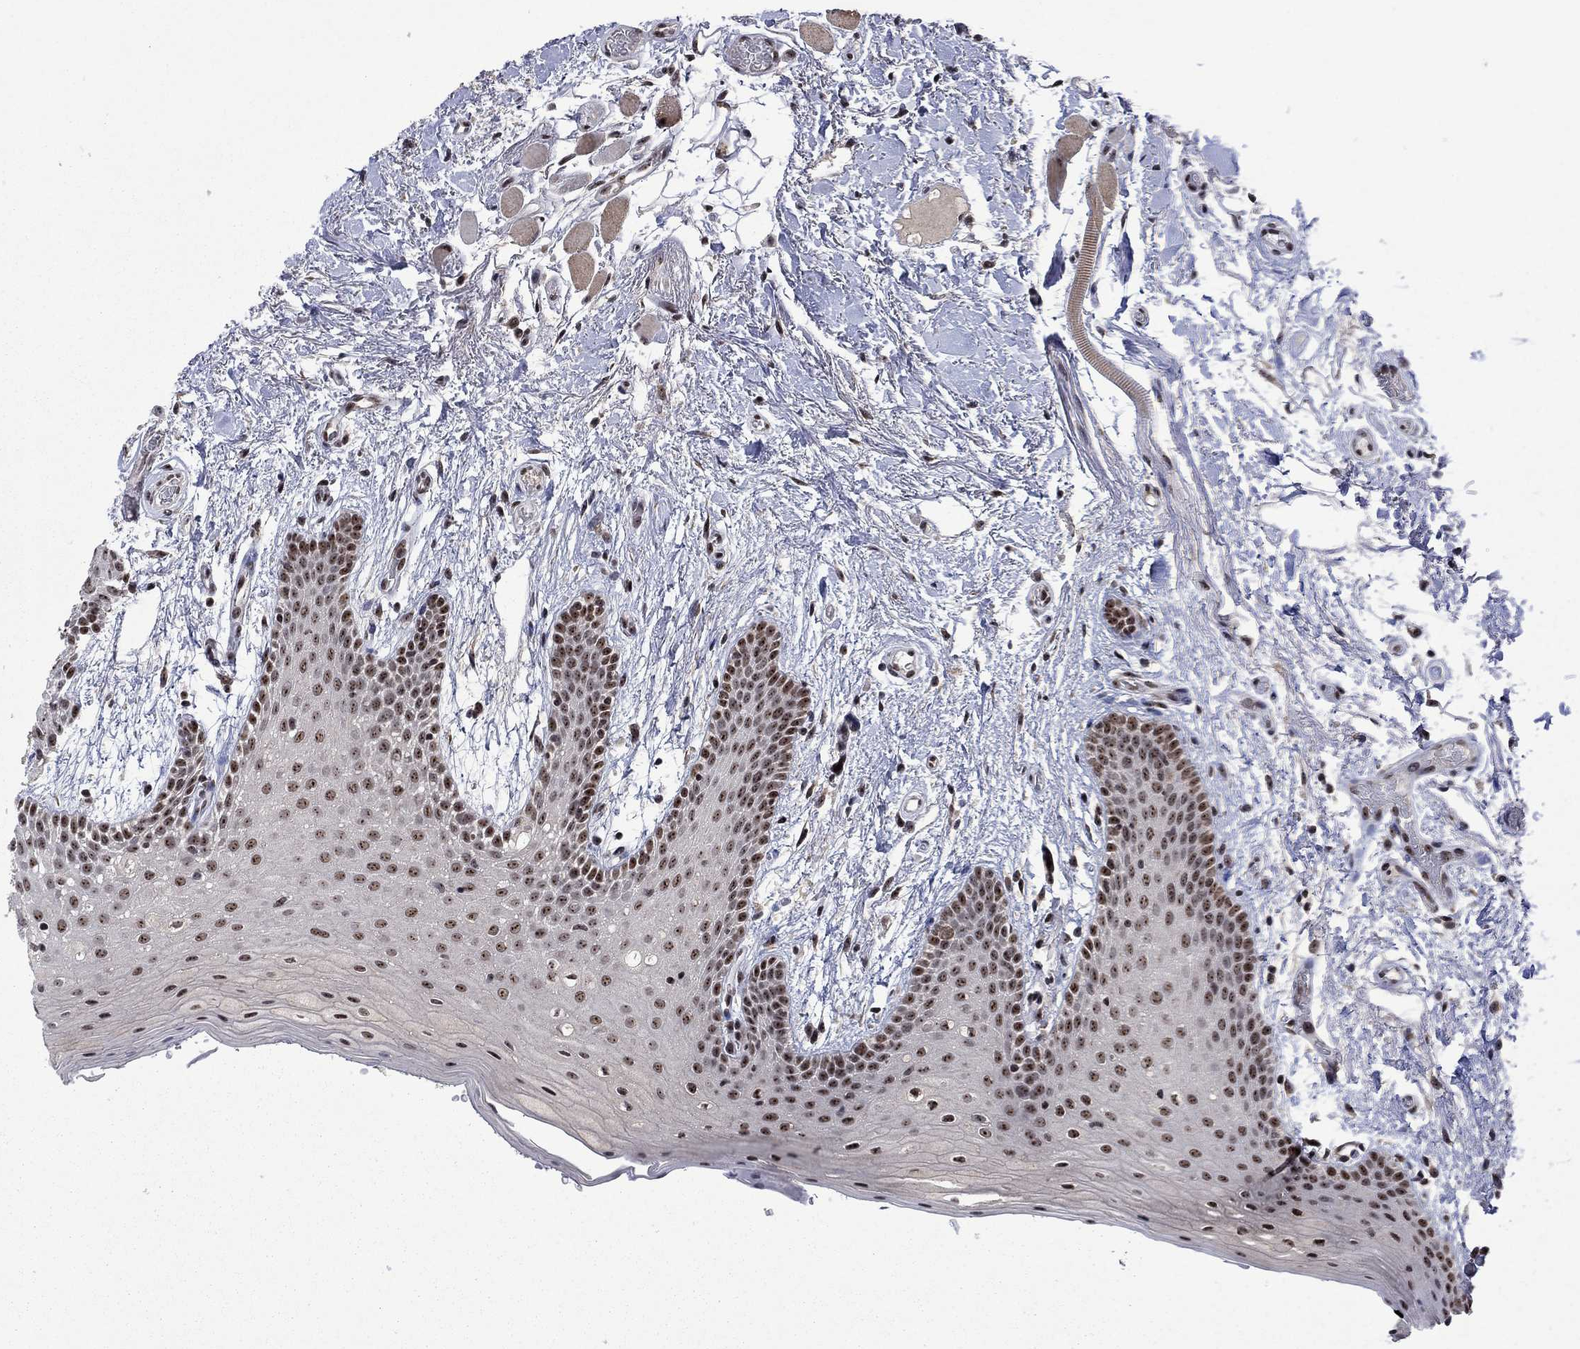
{"staining": {"intensity": "moderate", "quantity": "25%-75%", "location": "nuclear"}, "tissue": "oral mucosa", "cell_type": "Squamous epithelial cells", "image_type": "normal", "snomed": [{"axis": "morphology", "description": "Normal tissue, NOS"}, {"axis": "topography", "description": "Oral tissue"}, {"axis": "topography", "description": "Tounge, NOS"}], "caption": "High-power microscopy captured an immunohistochemistry photomicrograph of normal oral mucosa, revealing moderate nuclear staining in about 25%-75% of squamous epithelial cells. (DAB = brown stain, brightfield microscopy at high magnification).", "gene": "FBLL1", "patient": {"sex": "female", "age": 86}}